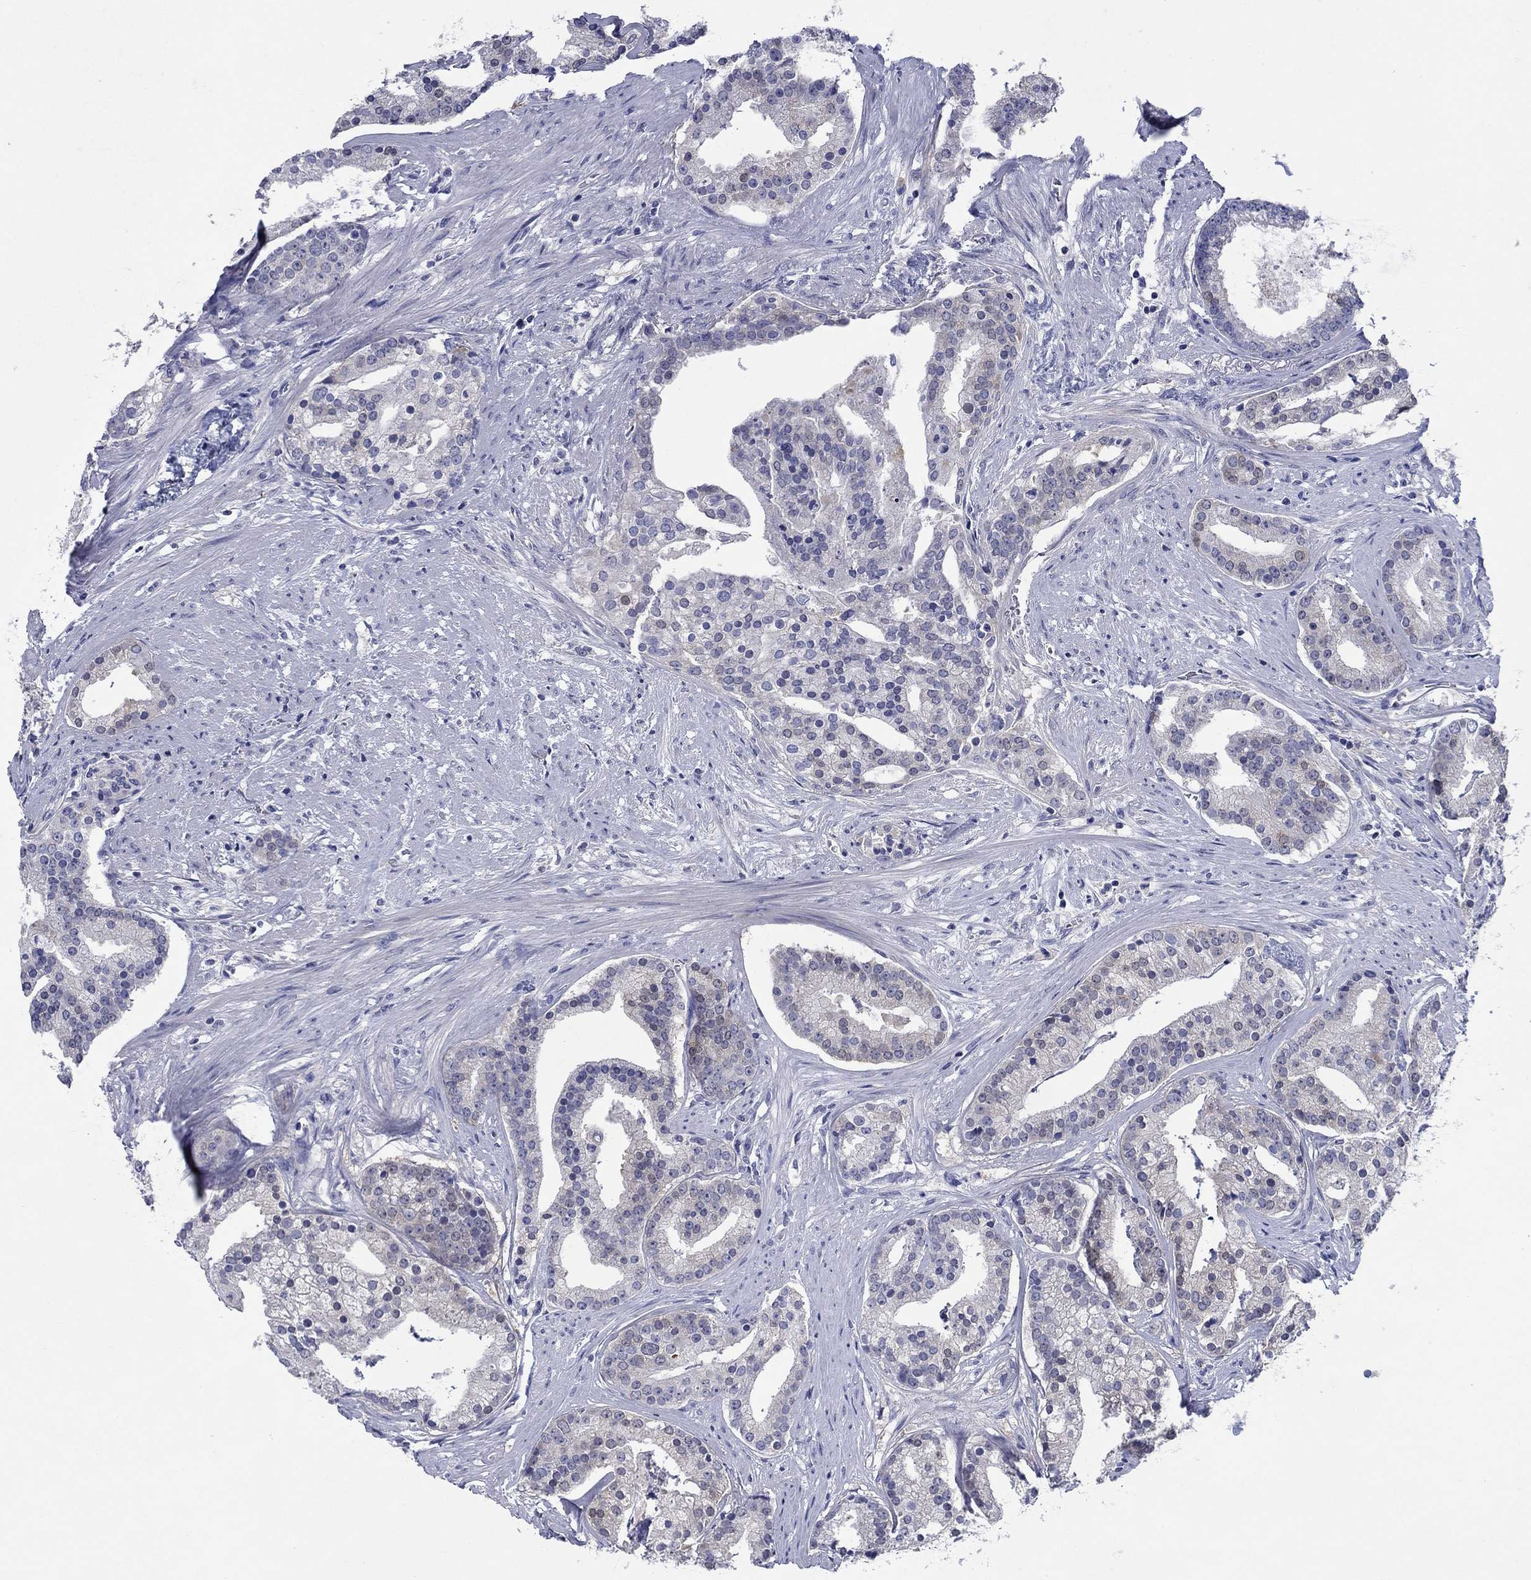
{"staining": {"intensity": "strong", "quantity": "25%-75%", "location": "cytoplasmic/membranous"}, "tissue": "prostate cancer", "cell_type": "Tumor cells", "image_type": "cancer", "snomed": [{"axis": "morphology", "description": "Adenocarcinoma, NOS"}, {"axis": "topography", "description": "Prostate and seminal vesicle, NOS"}, {"axis": "topography", "description": "Prostate"}], "caption": "This photomicrograph shows immunohistochemistry (IHC) staining of adenocarcinoma (prostate), with high strong cytoplasmic/membranous expression in approximately 25%-75% of tumor cells.", "gene": "SULT2B1", "patient": {"sex": "male", "age": 44}}